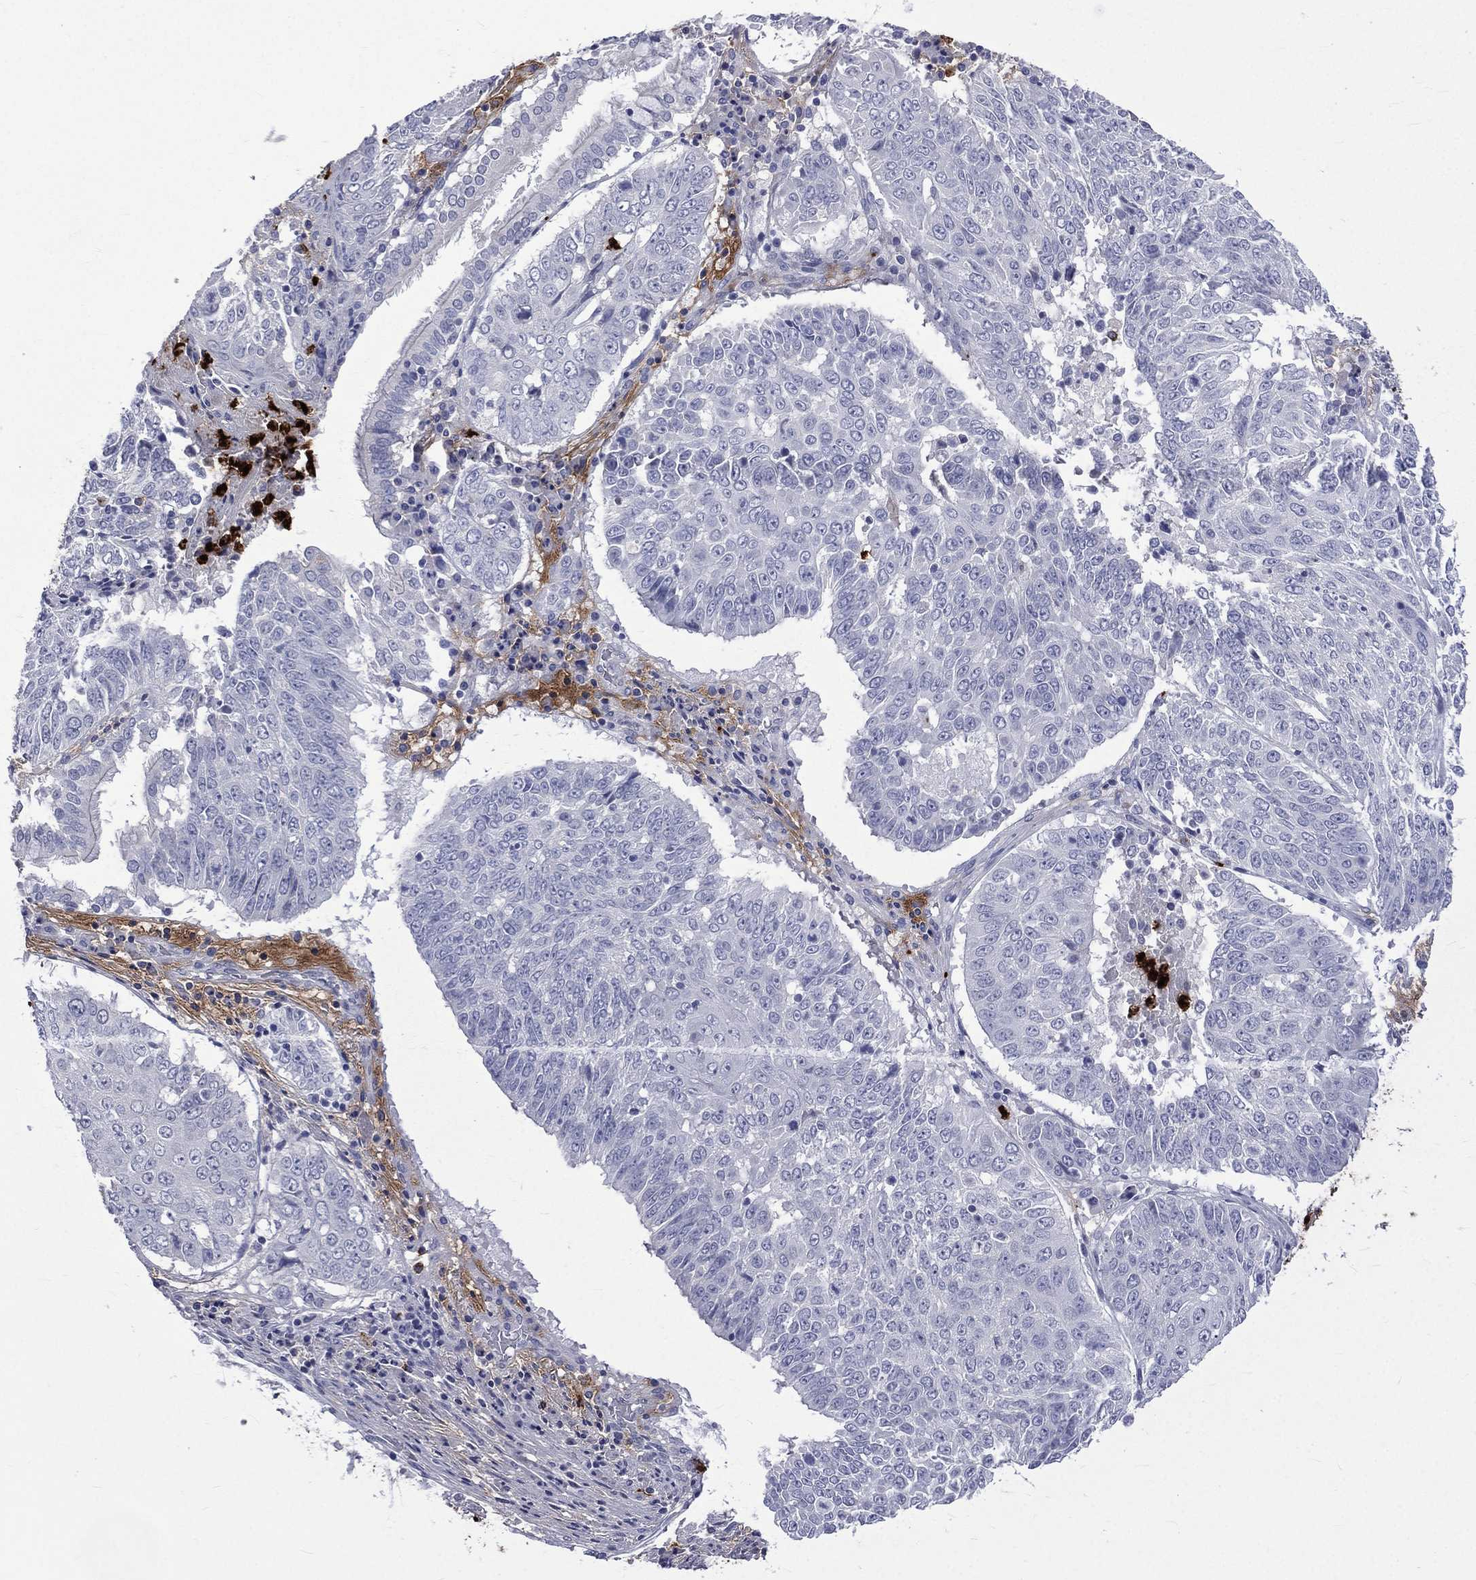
{"staining": {"intensity": "negative", "quantity": "none", "location": "none"}, "tissue": "lung cancer", "cell_type": "Tumor cells", "image_type": "cancer", "snomed": [{"axis": "morphology", "description": "Squamous cell carcinoma, NOS"}, {"axis": "topography", "description": "Lung"}], "caption": "IHC of human lung cancer reveals no staining in tumor cells.", "gene": "ELANE", "patient": {"sex": "male", "age": 64}}